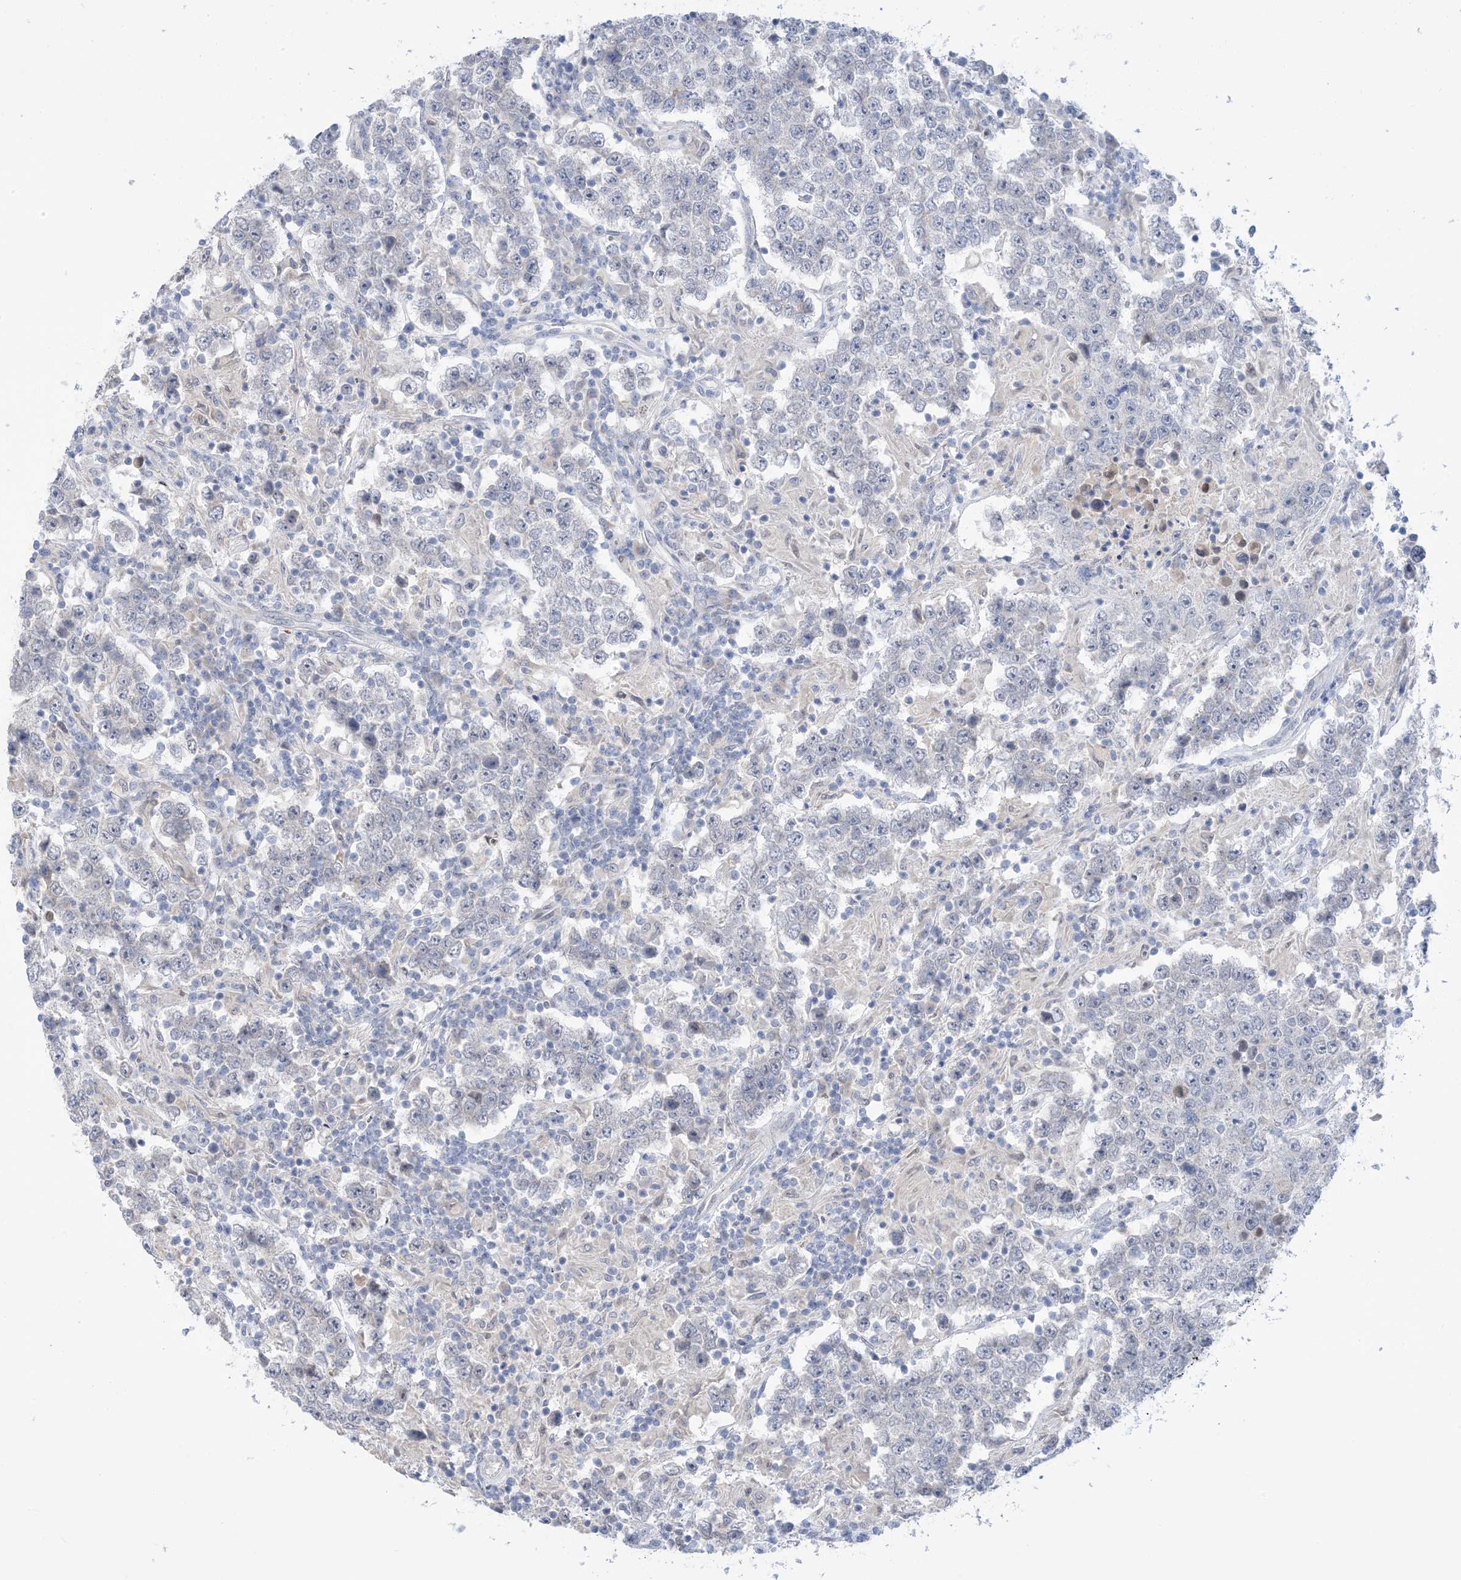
{"staining": {"intensity": "negative", "quantity": "none", "location": "none"}, "tissue": "testis cancer", "cell_type": "Tumor cells", "image_type": "cancer", "snomed": [{"axis": "morphology", "description": "Normal tissue, NOS"}, {"axis": "morphology", "description": "Urothelial carcinoma, High grade"}, {"axis": "morphology", "description": "Seminoma, NOS"}, {"axis": "morphology", "description": "Carcinoma, Embryonal, NOS"}, {"axis": "topography", "description": "Urinary bladder"}, {"axis": "topography", "description": "Testis"}], "caption": "IHC image of neoplastic tissue: embryonal carcinoma (testis) stained with DAB shows no significant protein positivity in tumor cells. (IHC, brightfield microscopy, high magnification).", "gene": "TTYH1", "patient": {"sex": "male", "age": 41}}